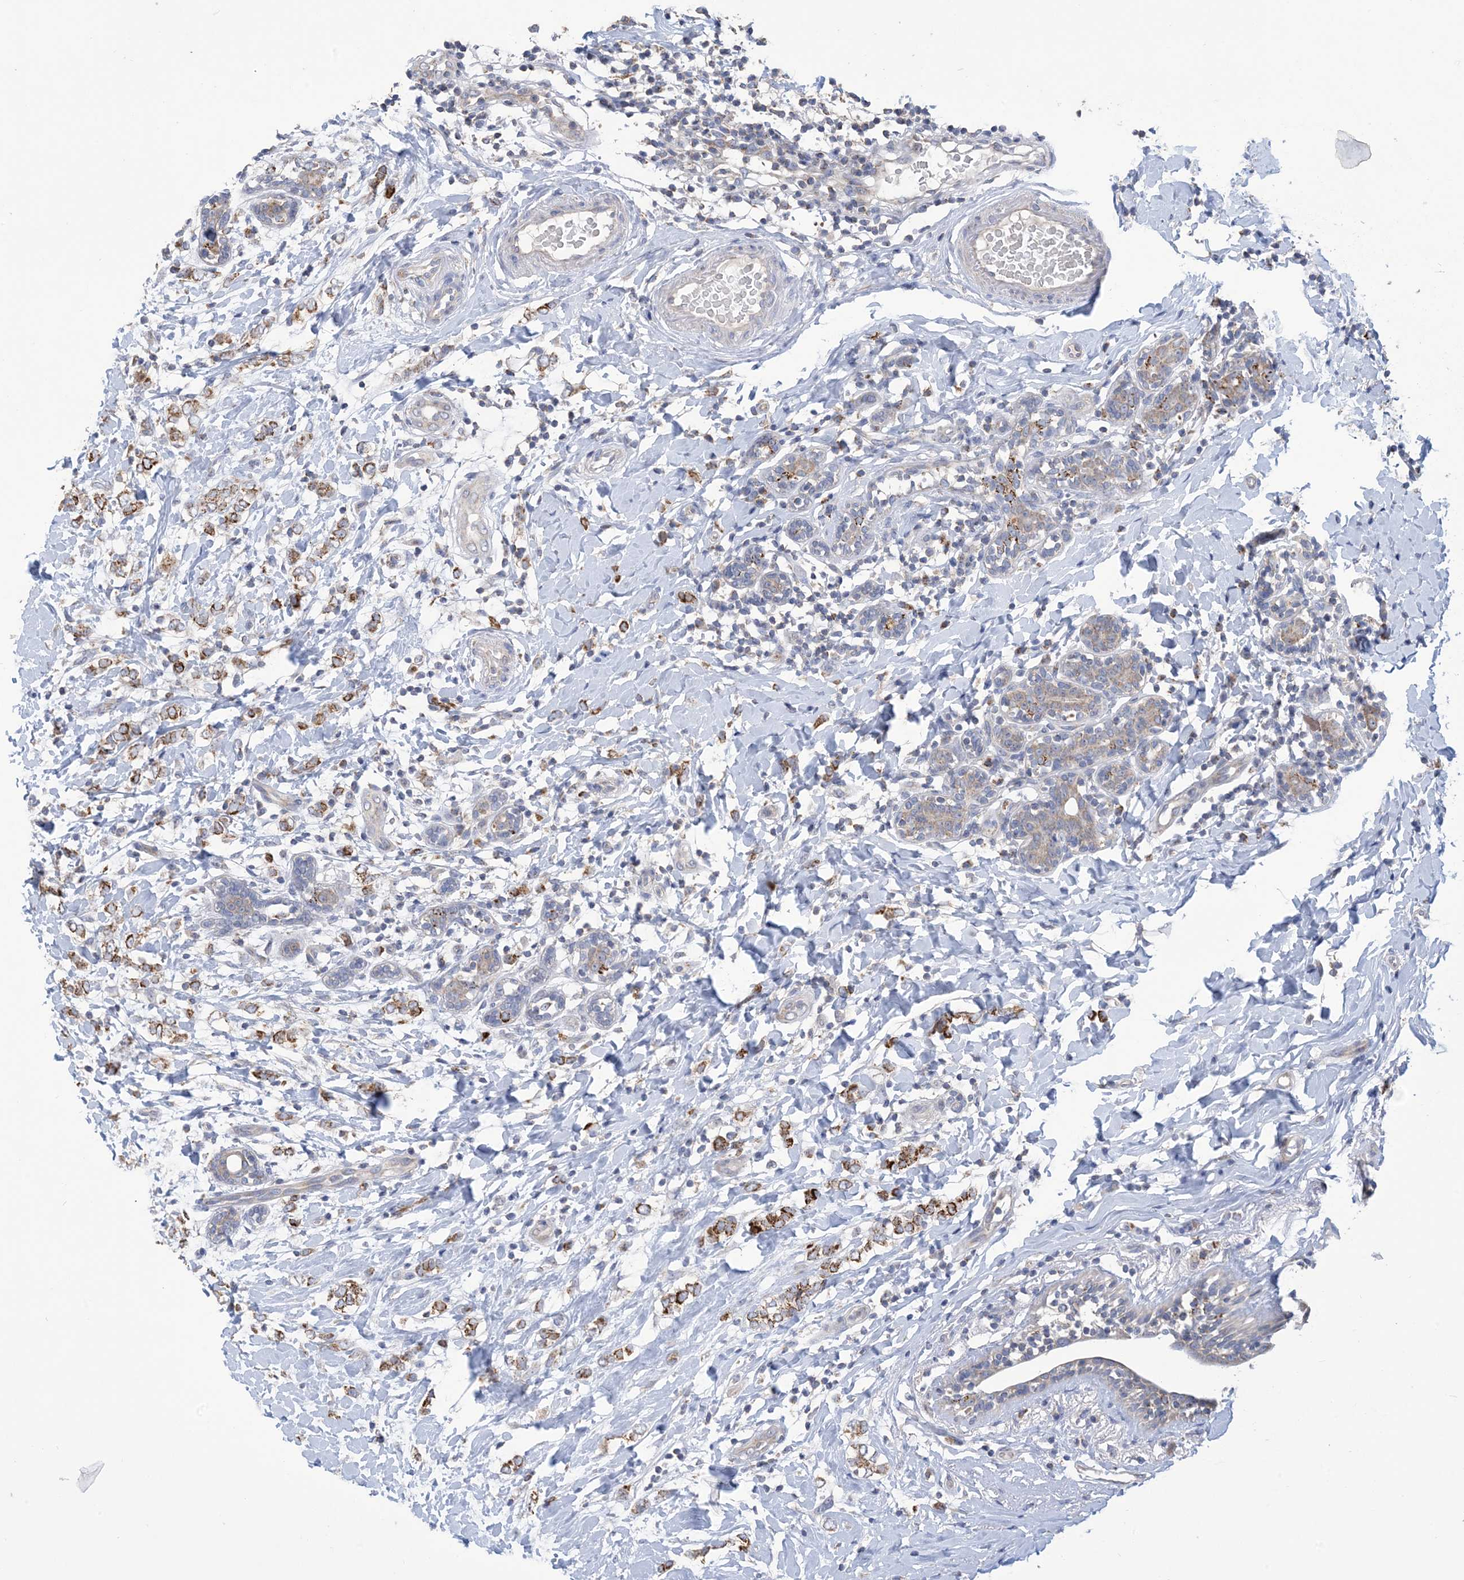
{"staining": {"intensity": "moderate", "quantity": ">75%", "location": "cytoplasmic/membranous"}, "tissue": "breast cancer", "cell_type": "Tumor cells", "image_type": "cancer", "snomed": [{"axis": "morphology", "description": "Normal tissue, NOS"}, {"axis": "morphology", "description": "Lobular carcinoma"}, {"axis": "topography", "description": "Breast"}], "caption": "About >75% of tumor cells in human breast cancer demonstrate moderate cytoplasmic/membranous protein staining as visualized by brown immunohistochemical staining.", "gene": "CLEC16A", "patient": {"sex": "female", "age": 47}}